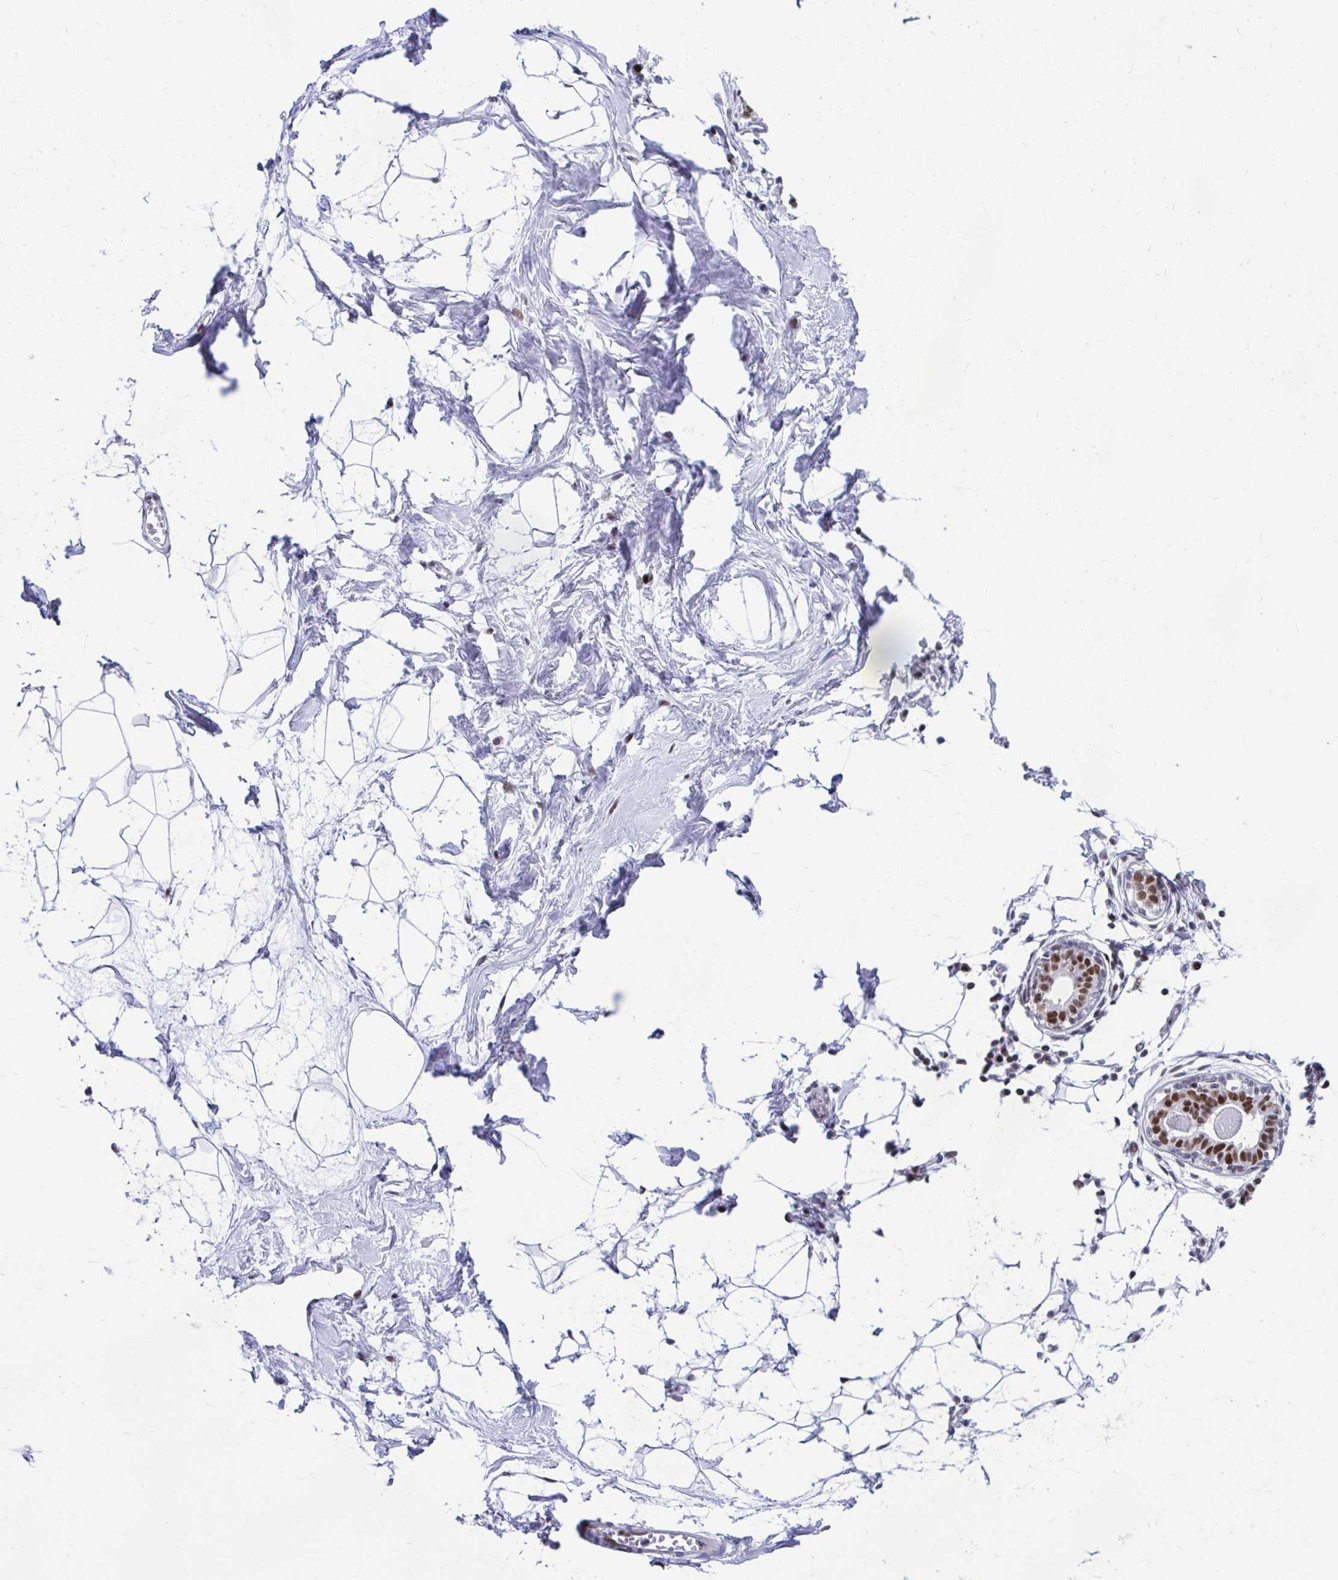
{"staining": {"intensity": "negative", "quantity": "none", "location": "none"}, "tissue": "breast", "cell_type": "Adipocytes", "image_type": "normal", "snomed": [{"axis": "morphology", "description": "Normal tissue, NOS"}, {"axis": "topography", "description": "Breast"}], "caption": "A high-resolution histopathology image shows IHC staining of normal breast, which exhibits no significant expression in adipocytes. (DAB (3,3'-diaminobenzidine) immunohistochemistry, high magnification).", "gene": "SLC35C2", "patient": {"sex": "female", "age": 45}}